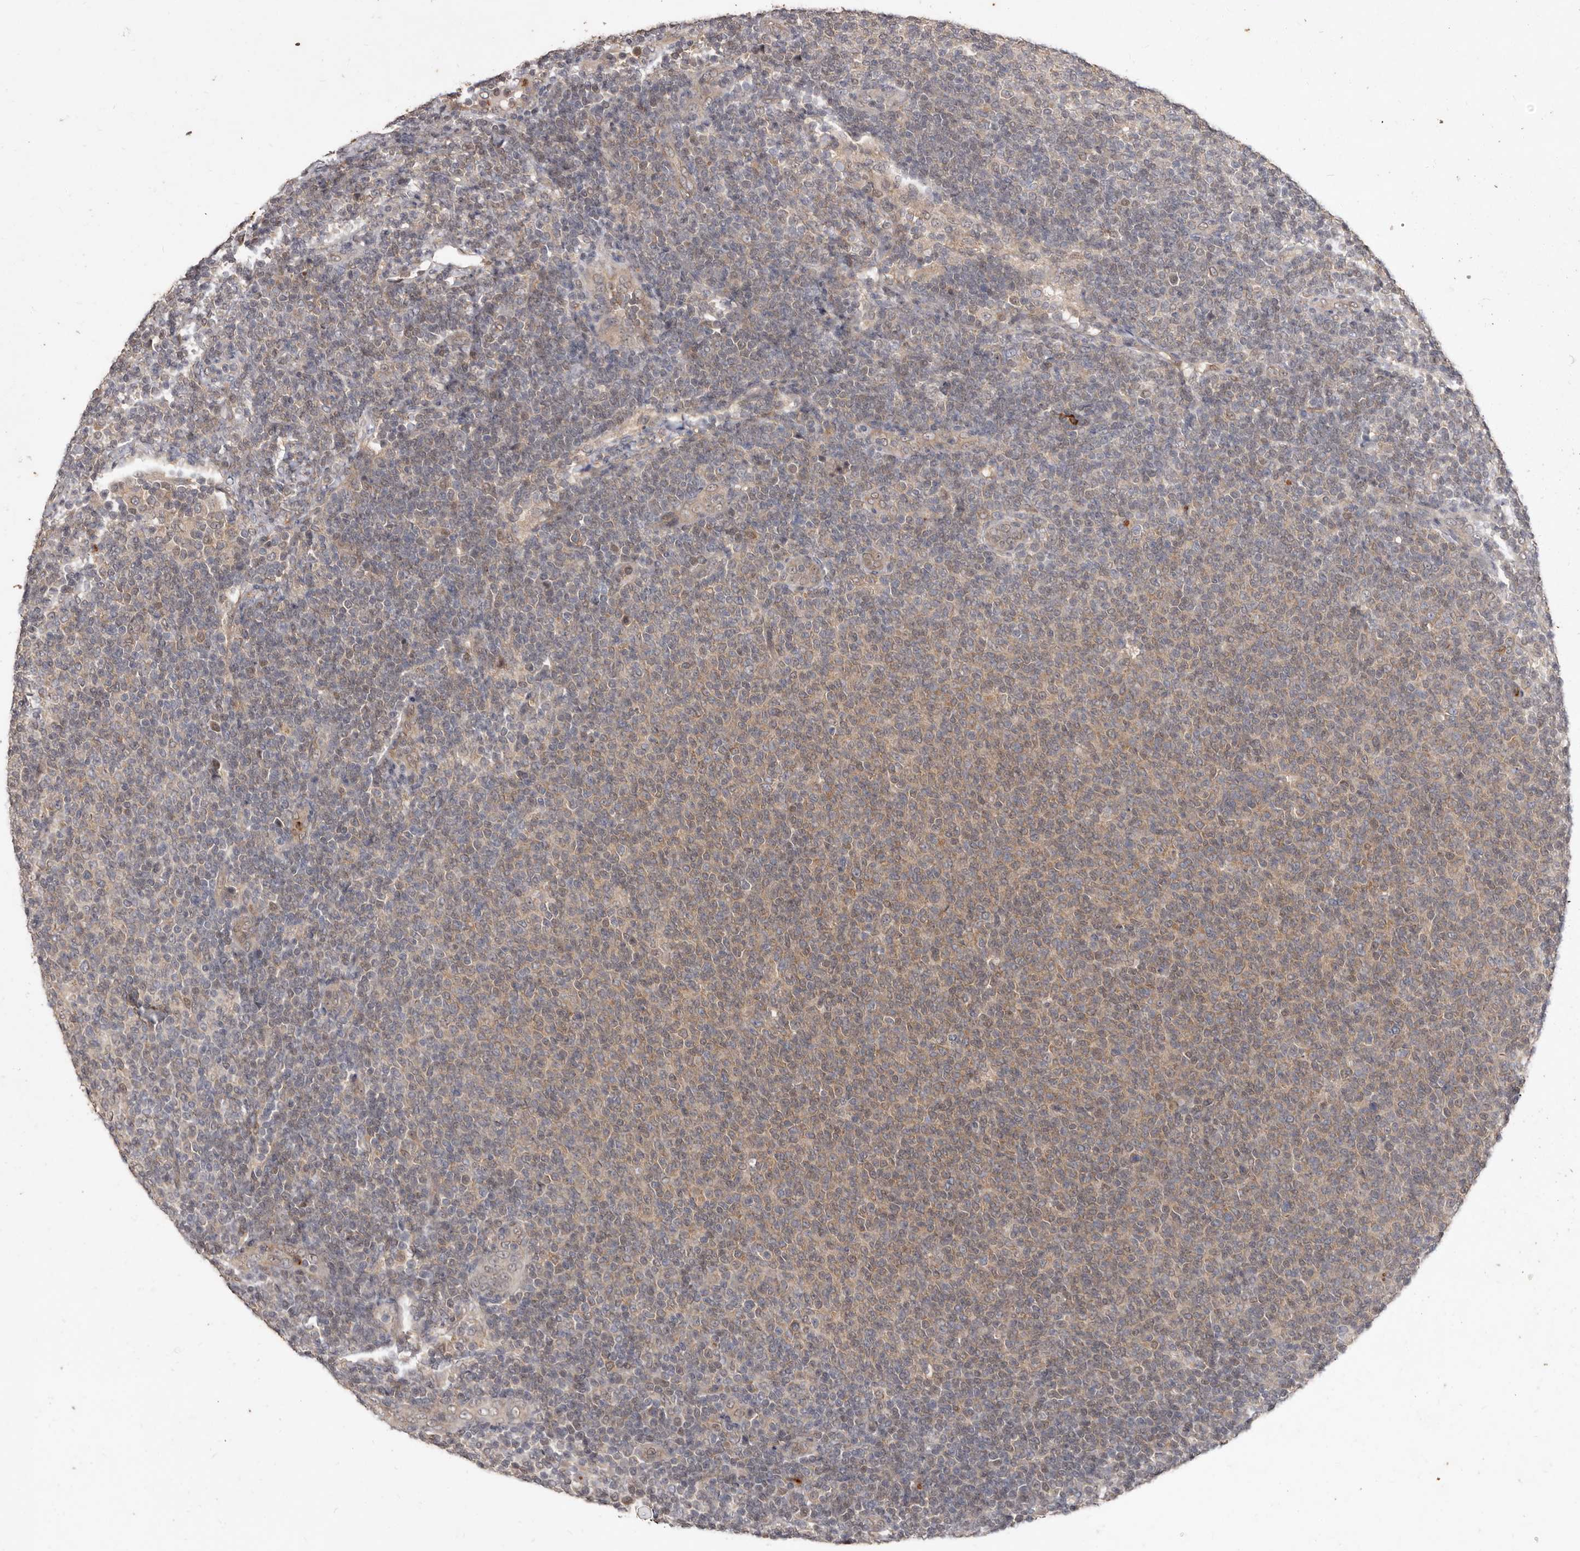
{"staining": {"intensity": "weak", "quantity": "25%-75%", "location": "cytoplasmic/membranous"}, "tissue": "lymphoma", "cell_type": "Tumor cells", "image_type": "cancer", "snomed": [{"axis": "morphology", "description": "Malignant lymphoma, non-Hodgkin's type, Low grade"}, {"axis": "topography", "description": "Lymph node"}], "caption": "Low-grade malignant lymphoma, non-Hodgkin's type tissue demonstrates weak cytoplasmic/membranous positivity in about 25%-75% of tumor cells (brown staining indicates protein expression, while blue staining denotes nuclei).", "gene": "ACLY", "patient": {"sex": "male", "age": 66}}